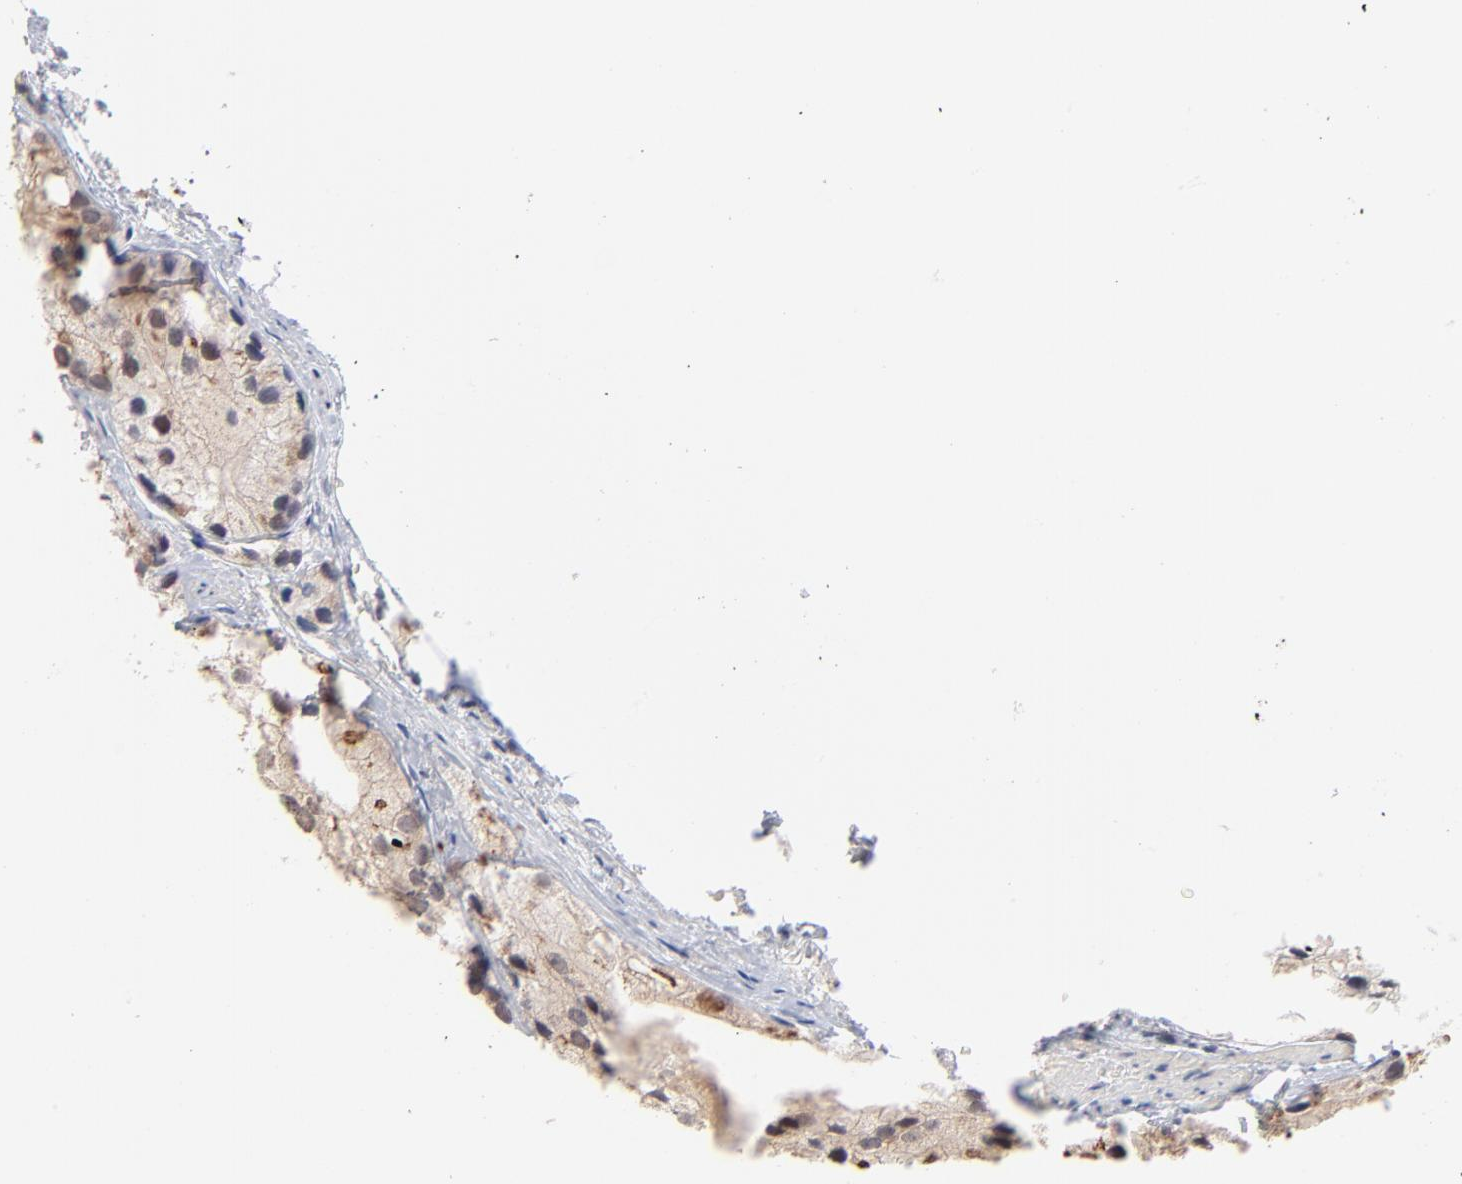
{"staining": {"intensity": "weak", "quantity": ">75%", "location": "cytoplasmic/membranous"}, "tissue": "prostate cancer", "cell_type": "Tumor cells", "image_type": "cancer", "snomed": [{"axis": "morphology", "description": "Adenocarcinoma, Low grade"}, {"axis": "topography", "description": "Prostate"}], "caption": "High-magnification brightfield microscopy of prostate cancer stained with DAB (brown) and counterstained with hematoxylin (blue). tumor cells exhibit weak cytoplasmic/membranous expression is present in about>75% of cells.", "gene": "IVNS1ABP", "patient": {"sex": "male", "age": 69}}